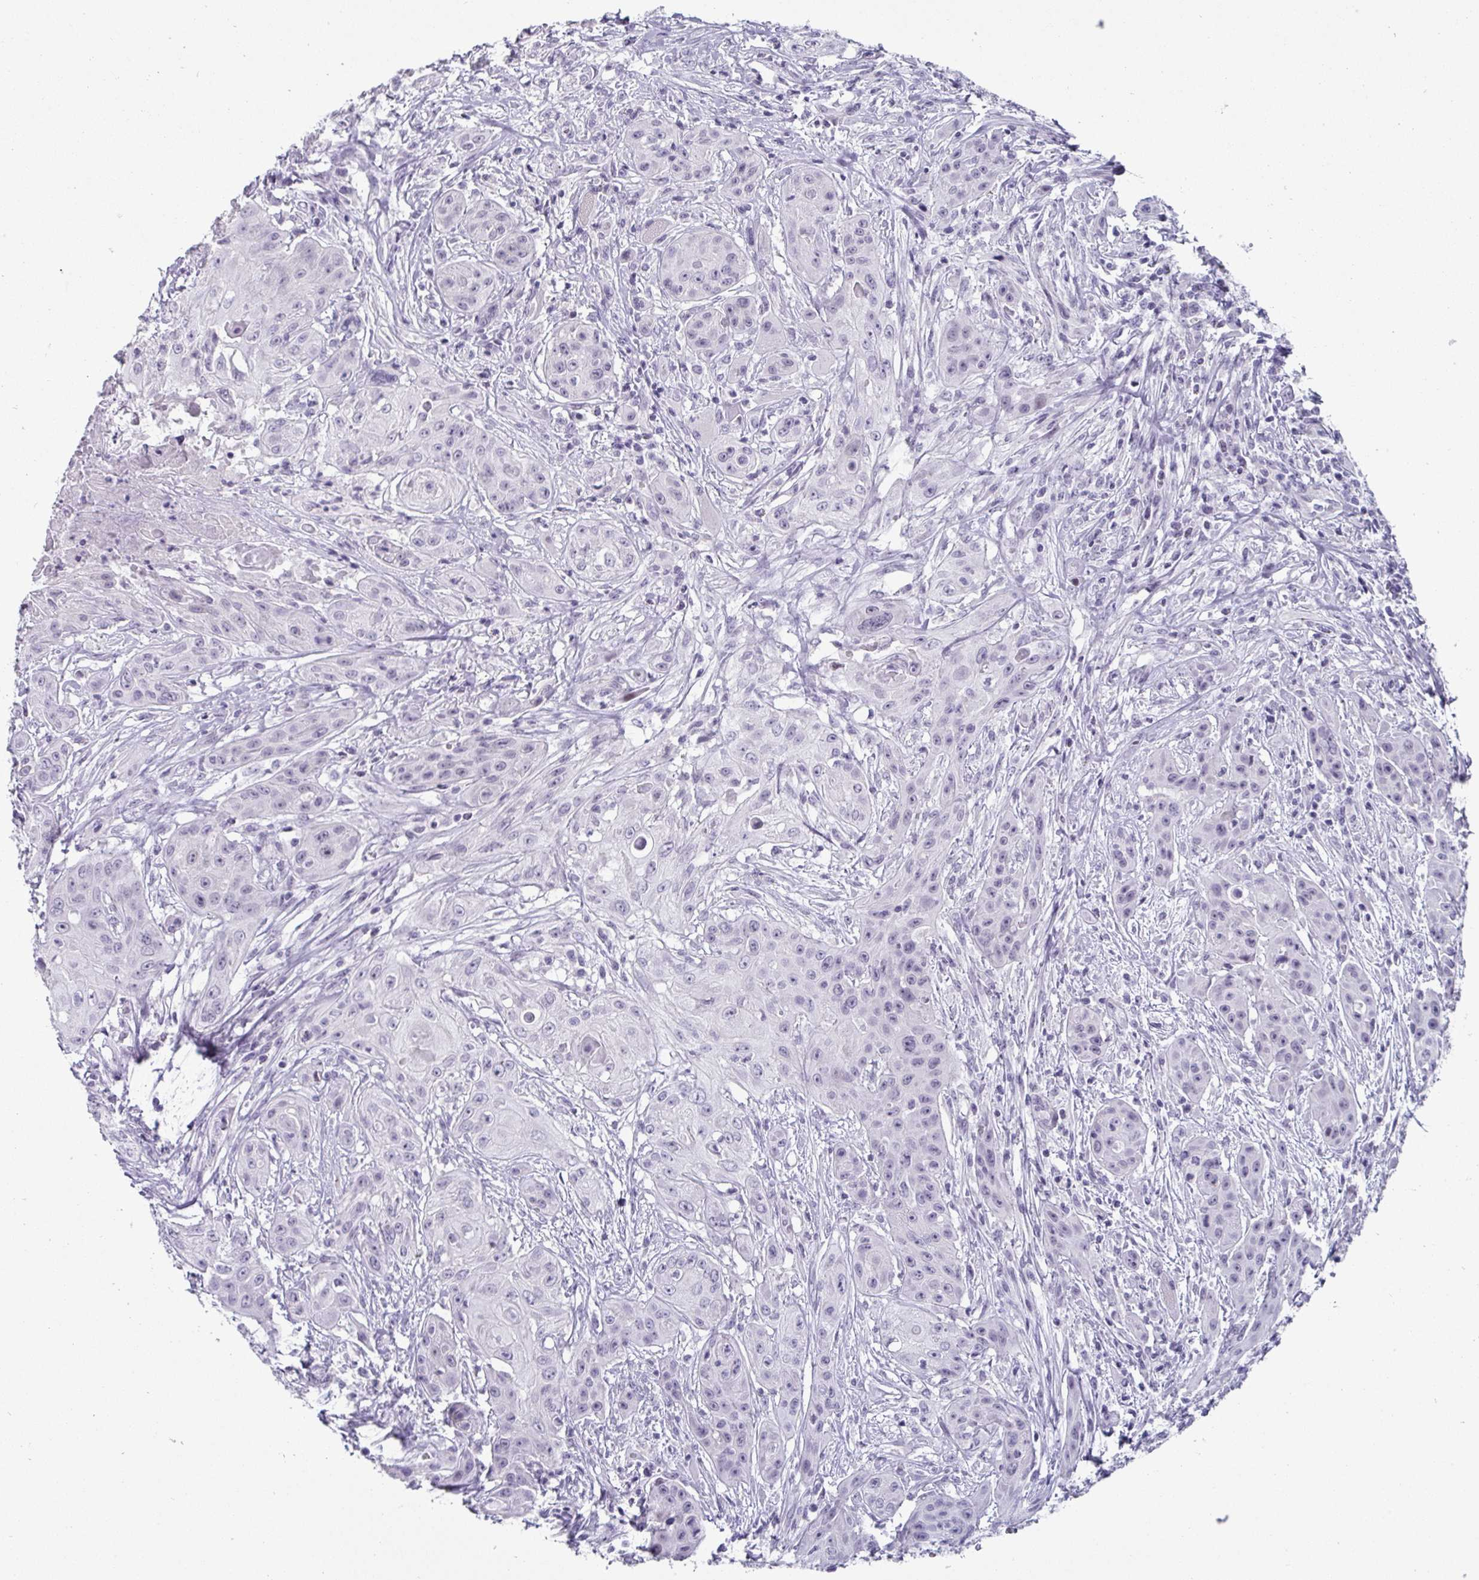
{"staining": {"intensity": "negative", "quantity": "none", "location": "none"}, "tissue": "head and neck cancer", "cell_type": "Tumor cells", "image_type": "cancer", "snomed": [{"axis": "morphology", "description": "Squamous cell carcinoma, NOS"}, {"axis": "topography", "description": "Oral tissue"}, {"axis": "topography", "description": "Head-Neck"}, {"axis": "topography", "description": "Neck, NOS"}], "caption": "Protein analysis of squamous cell carcinoma (head and neck) shows no significant expression in tumor cells.", "gene": "VSIG10L", "patient": {"sex": "female", "age": 55}}